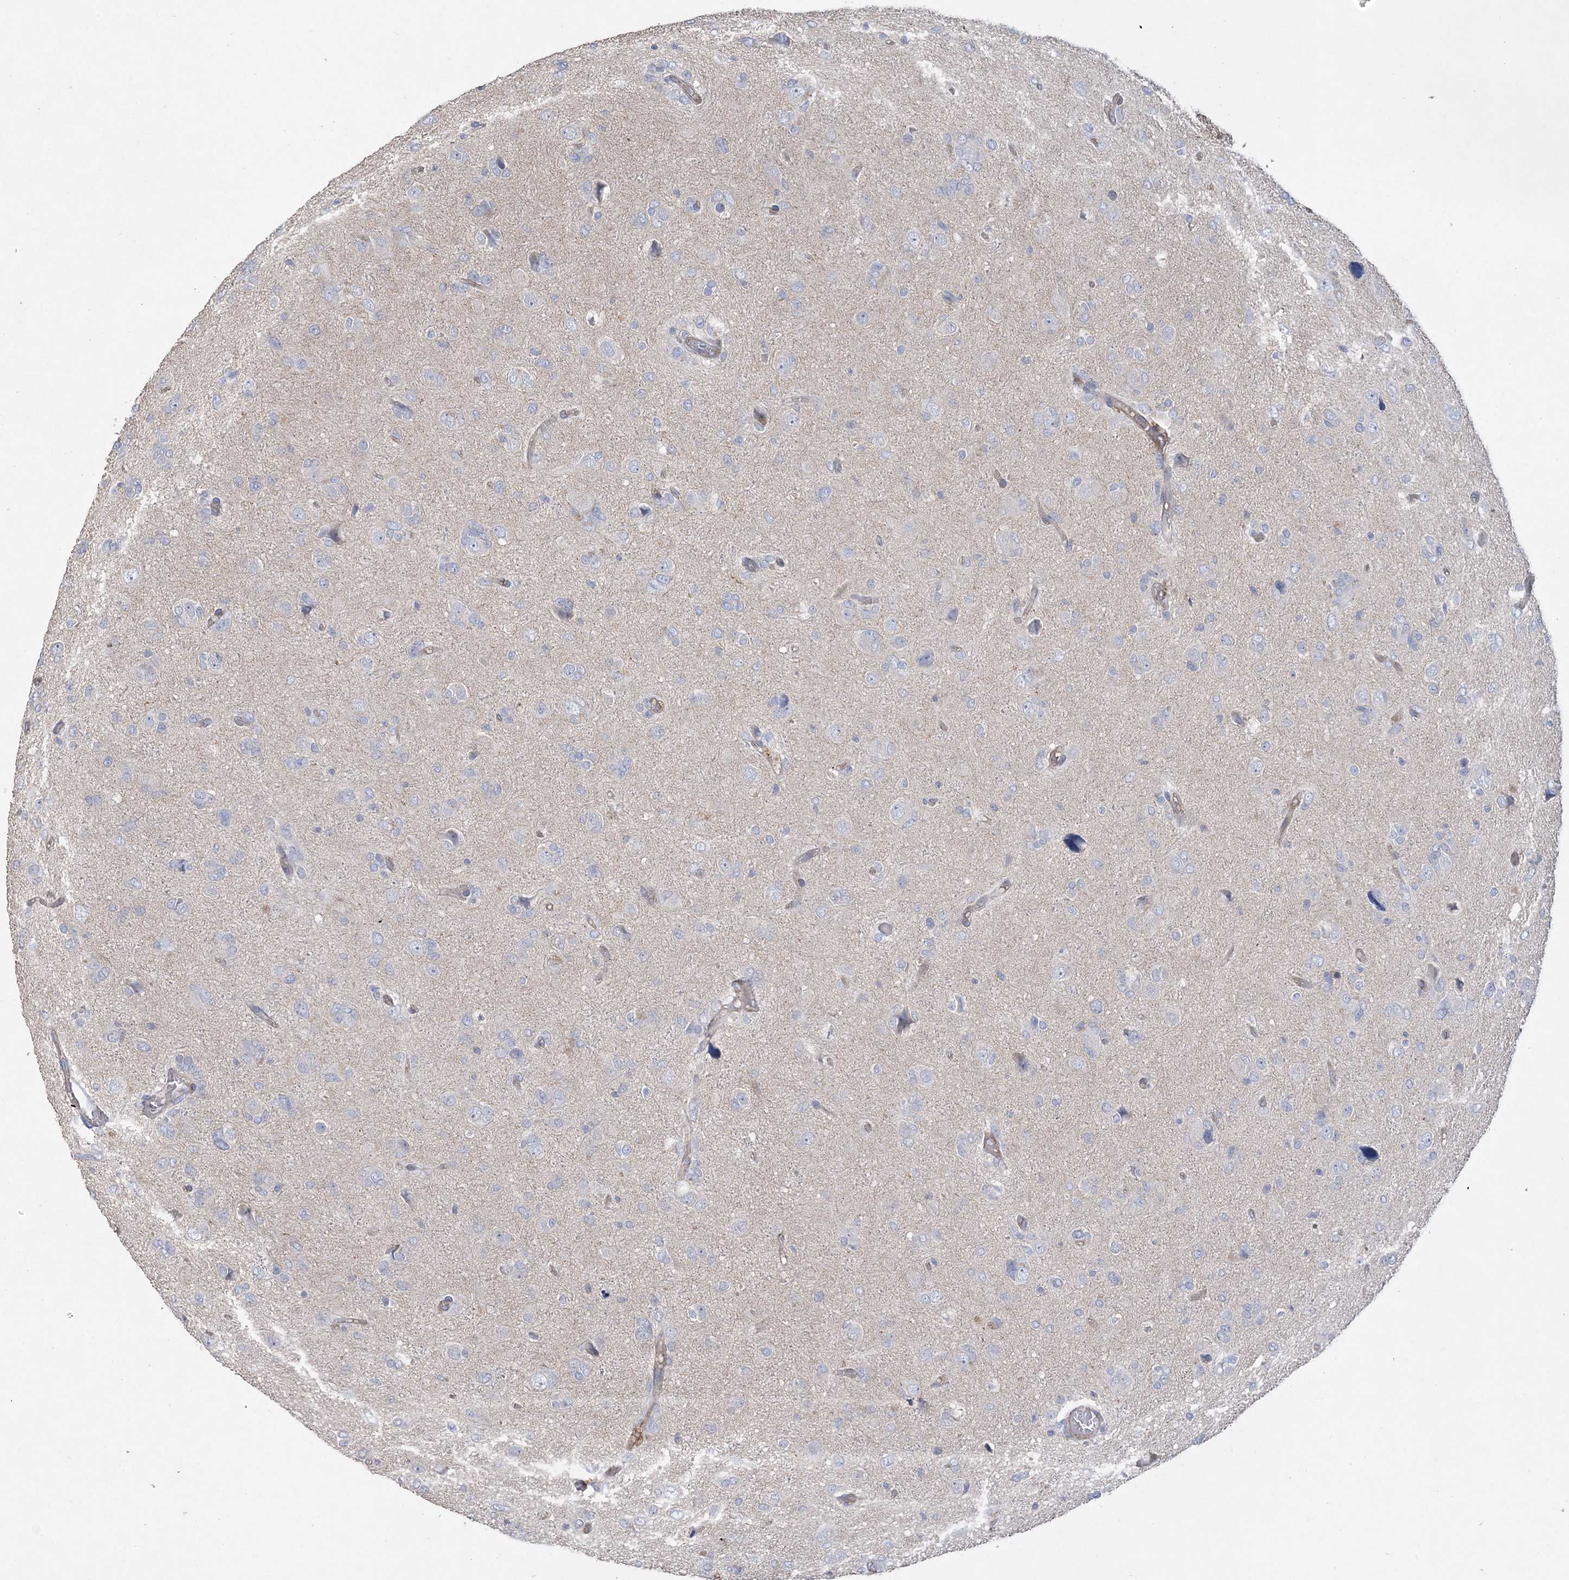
{"staining": {"intensity": "negative", "quantity": "none", "location": "none"}, "tissue": "glioma", "cell_type": "Tumor cells", "image_type": "cancer", "snomed": [{"axis": "morphology", "description": "Glioma, malignant, High grade"}, {"axis": "topography", "description": "Brain"}], "caption": "Tumor cells show no significant protein expression in malignant glioma (high-grade).", "gene": "PIGC", "patient": {"sex": "female", "age": 59}}